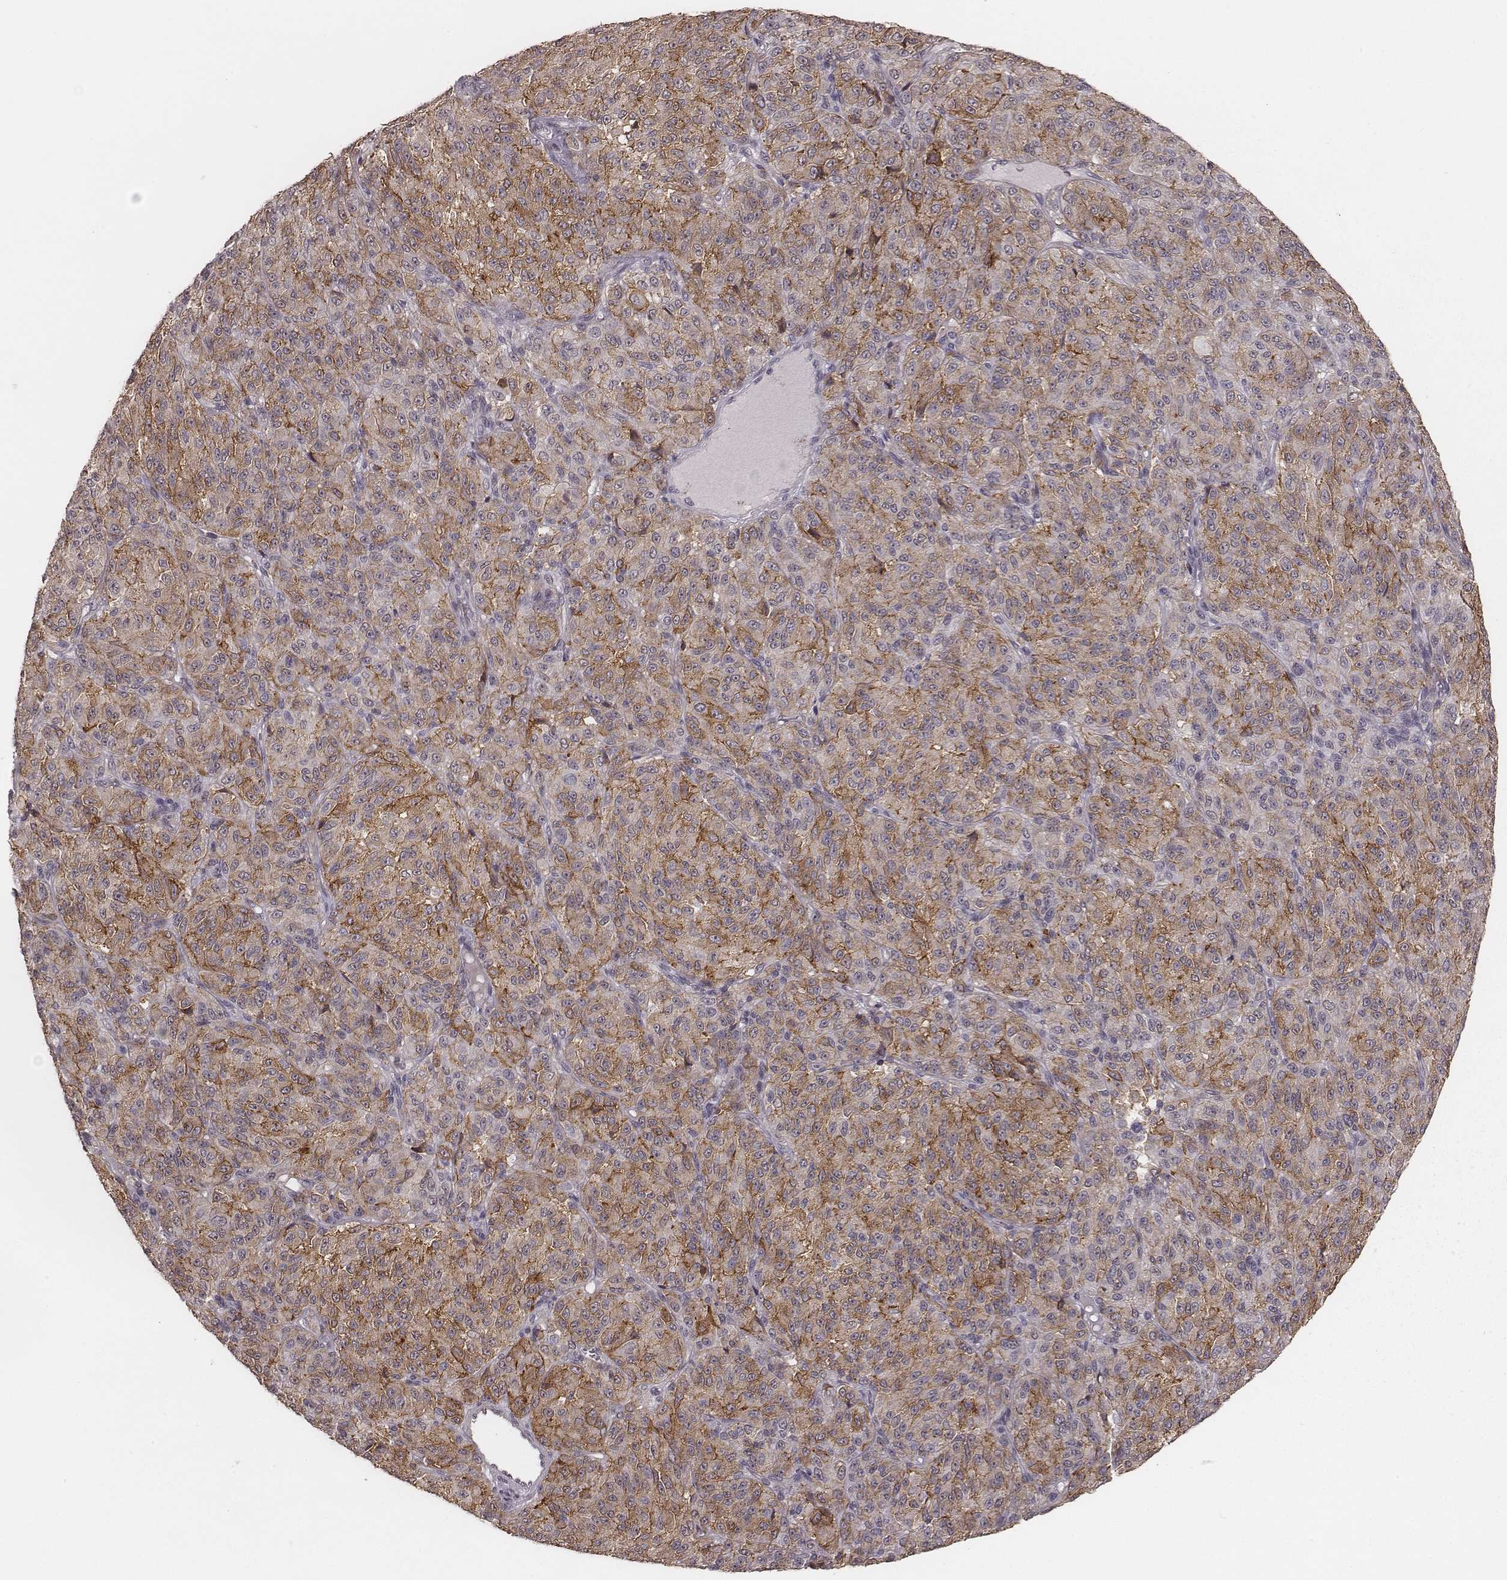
{"staining": {"intensity": "moderate", "quantity": "25%-75%", "location": "cytoplasmic/membranous"}, "tissue": "melanoma", "cell_type": "Tumor cells", "image_type": "cancer", "snomed": [{"axis": "morphology", "description": "Malignant melanoma, Metastatic site"}, {"axis": "topography", "description": "Brain"}], "caption": "Immunohistochemical staining of human malignant melanoma (metastatic site) exhibits medium levels of moderate cytoplasmic/membranous protein expression in about 25%-75% of tumor cells.", "gene": "SLC7A4", "patient": {"sex": "female", "age": 56}}